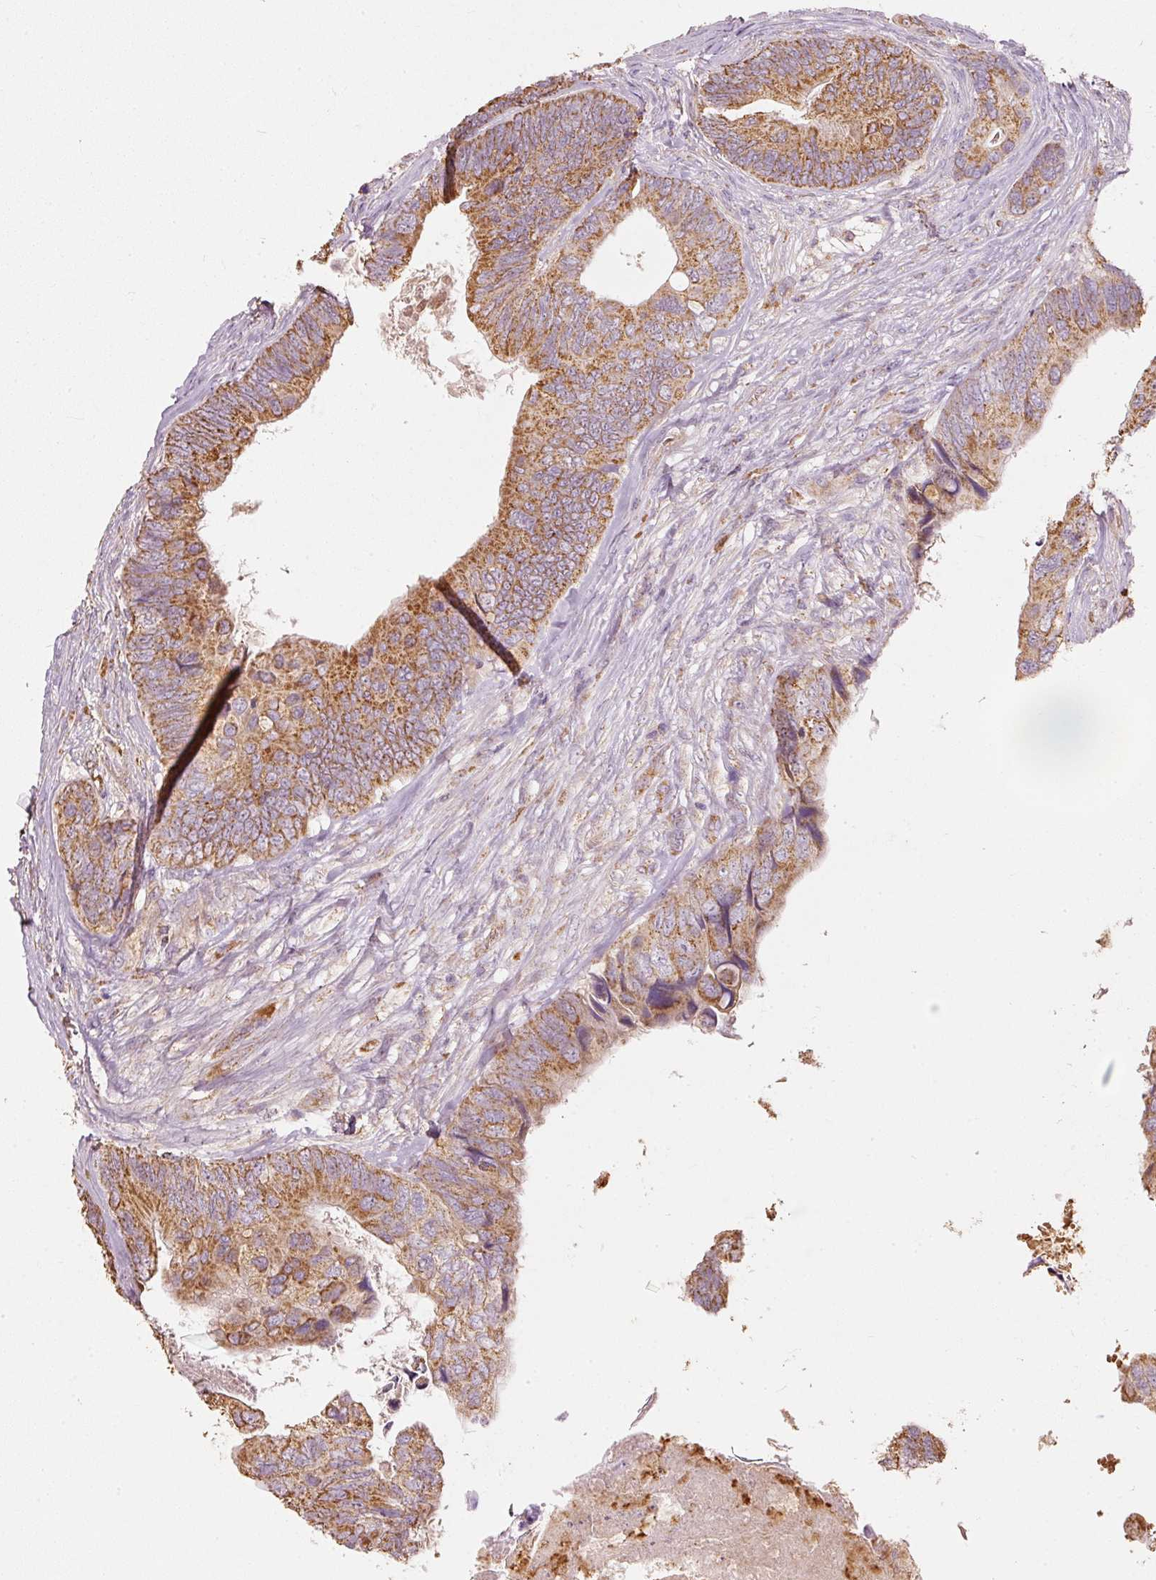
{"staining": {"intensity": "moderate", "quantity": ">75%", "location": "cytoplasmic/membranous"}, "tissue": "colorectal cancer", "cell_type": "Tumor cells", "image_type": "cancer", "snomed": [{"axis": "morphology", "description": "Adenocarcinoma, NOS"}, {"axis": "topography", "description": "Colon"}], "caption": "Approximately >75% of tumor cells in adenocarcinoma (colorectal) display moderate cytoplasmic/membranous protein expression as visualized by brown immunohistochemical staining.", "gene": "PSENEN", "patient": {"sex": "female", "age": 67}}